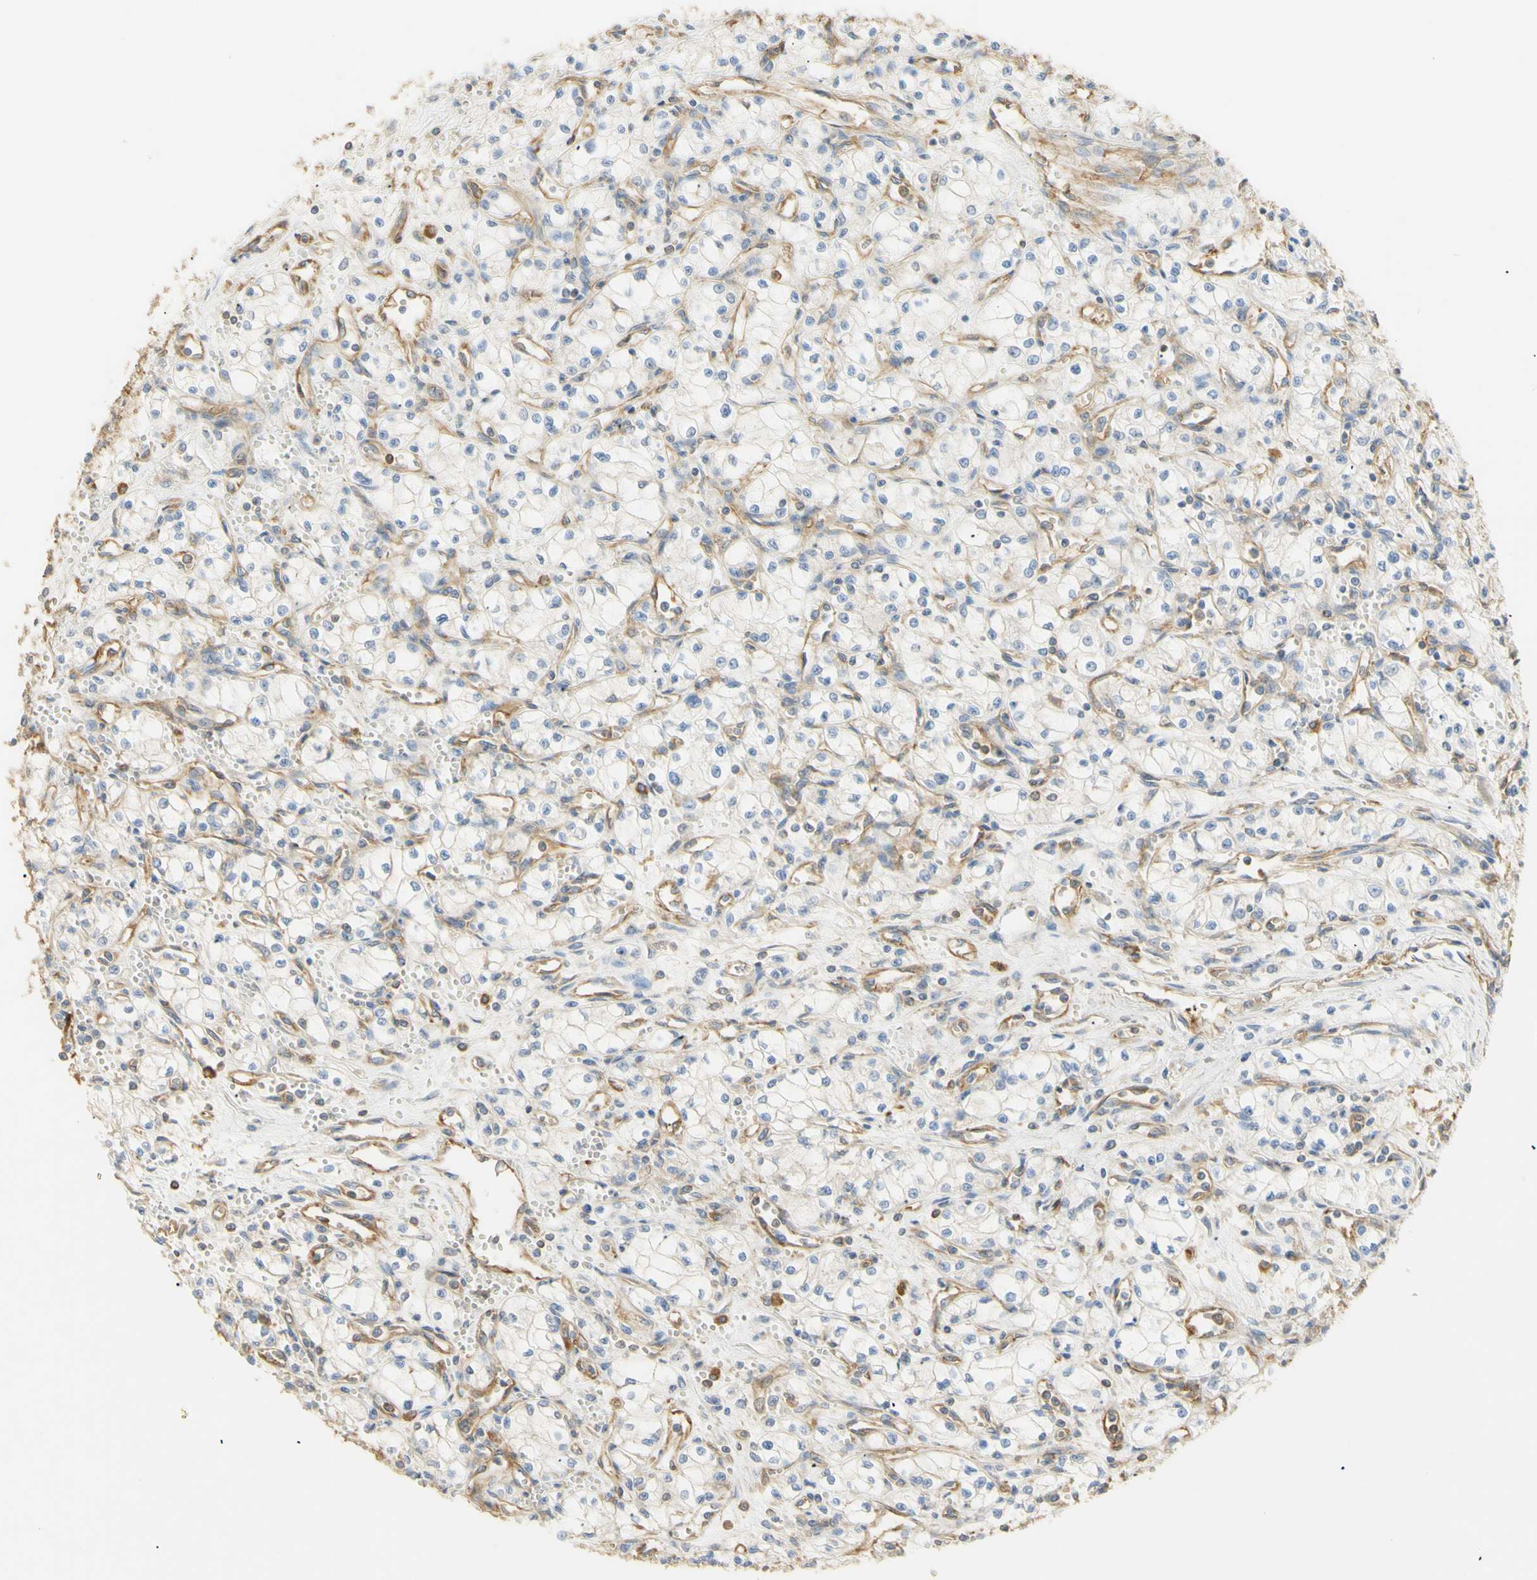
{"staining": {"intensity": "negative", "quantity": "none", "location": "none"}, "tissue": "renal cancer", "cell_type": "Tumor cells", "image_type": "cancer", "snomed": [{"axis": "morphology", "description": "Normal tissue, NOS"}, {"axis": "morphology", "description": "Adenocarcinoma, NOS"}, {"axis": "topography", "description": "Kidney"}], "caption": "DAB immunohistochemical staining of human renal cancer (adenocarcinoma) reveals no significant positivity in tumor cells.", "gene": "KCNE4", "patient": {"sex": "male", "age": 59}}